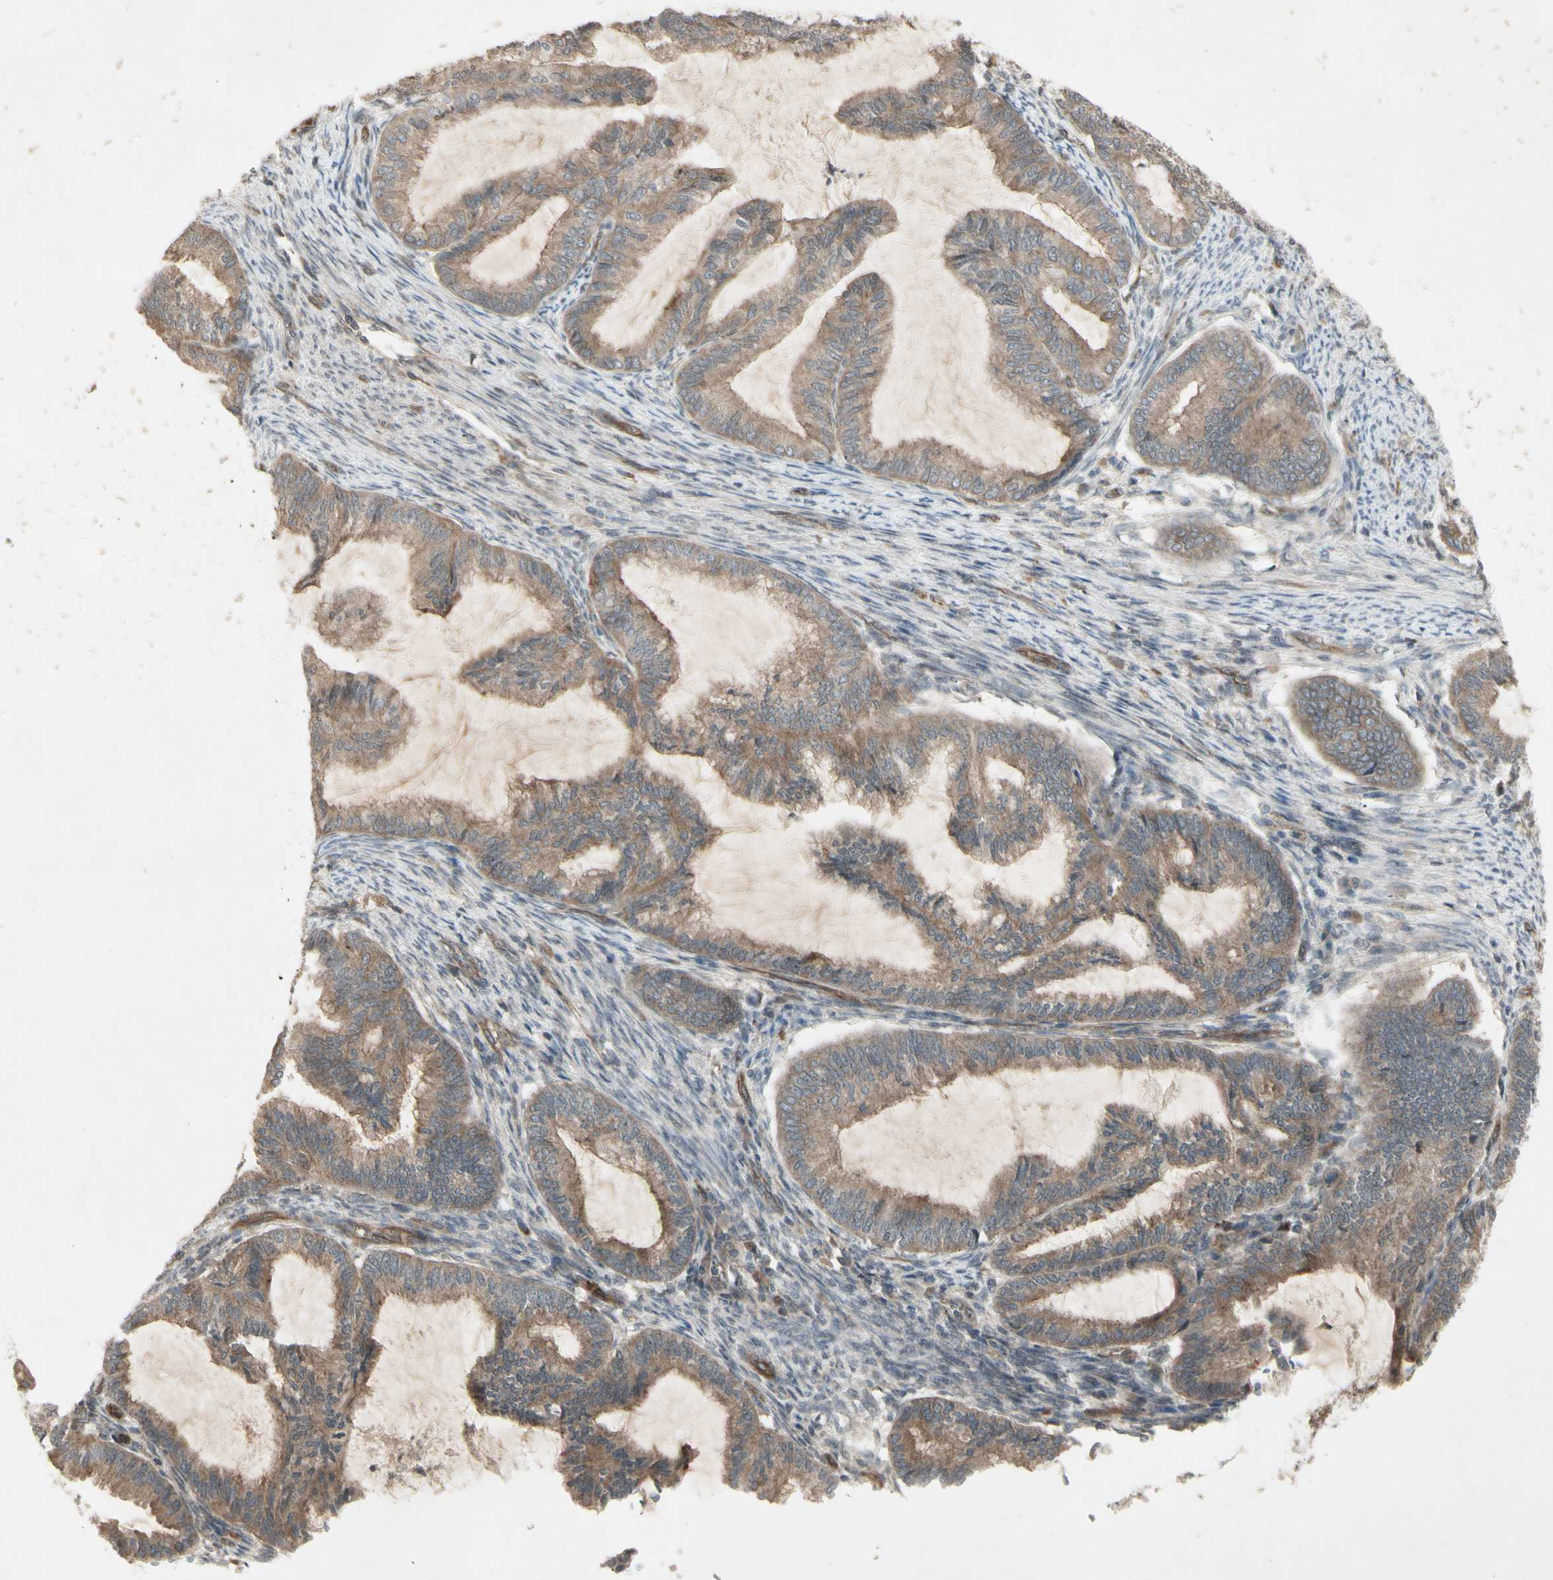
{"staining": {"intensity": "weak", "quantity": ">75%", "location": "cytoplasmic/membranous"}, "tissue": "cervical cancer", "cell_type": "Tumor cells", "image_type": "cancer", "snomed": [{"axis": "morphology", "description": "Normal tissue, NOS"}, {"axis": "morphology", "description": "Adenocarcinoma, NOS"}, {"axis": "topography", "description": "Cervix"}, {"axis": "topography", "description": "Endometrium"}], "caption": "Immunohistochemistry micrograph of neoplastic tissue: human cervical adenocarcinoma stained using IHC displays low levels of weak protein expression localized specifically in the cytoplasmic/membranous of tumor cells, appearing as a cytoplasmic/membranous brown color.", "gene": "JAG1", "patient": {"sex": "female", "age": 86}}